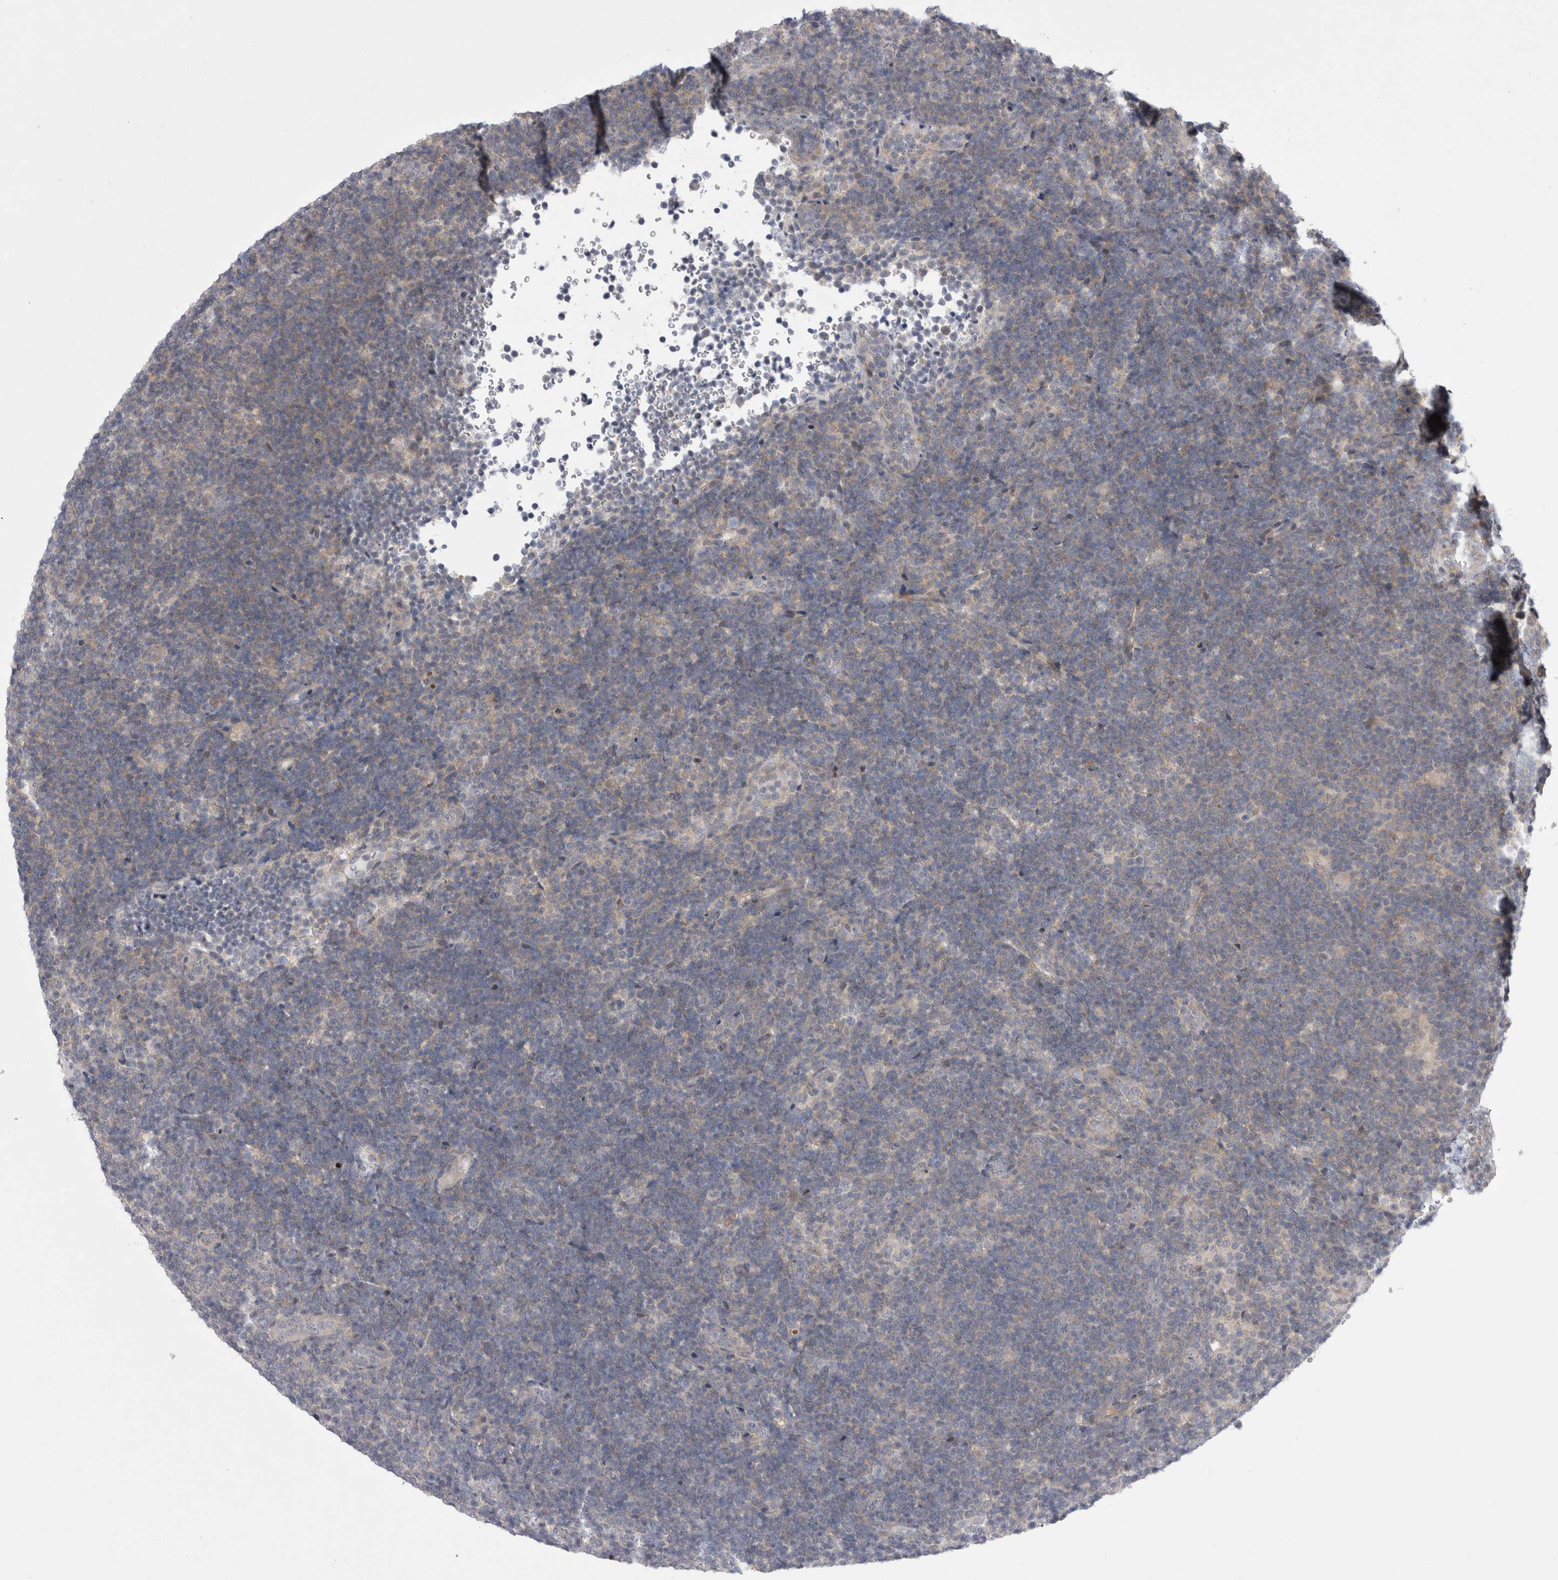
{"staining": {"intensity": "negative", "quantity": "none", "location": "none"}, "tissue": "lymphoma", "cell_type": "Tumor cells", "image_type": "cancer", "snomed": [{"axis": "morphology", "description": "Hodgkin's disease, NOS"}, {"axis": "topography", "description": "Lymph node"}], "caption": "Hodgkin's disease stained for a protein using immunohistochemistry exhibits no expression tumor cells.", "gene": "NENF", "patient": {"sex": "female", "age": 57}}